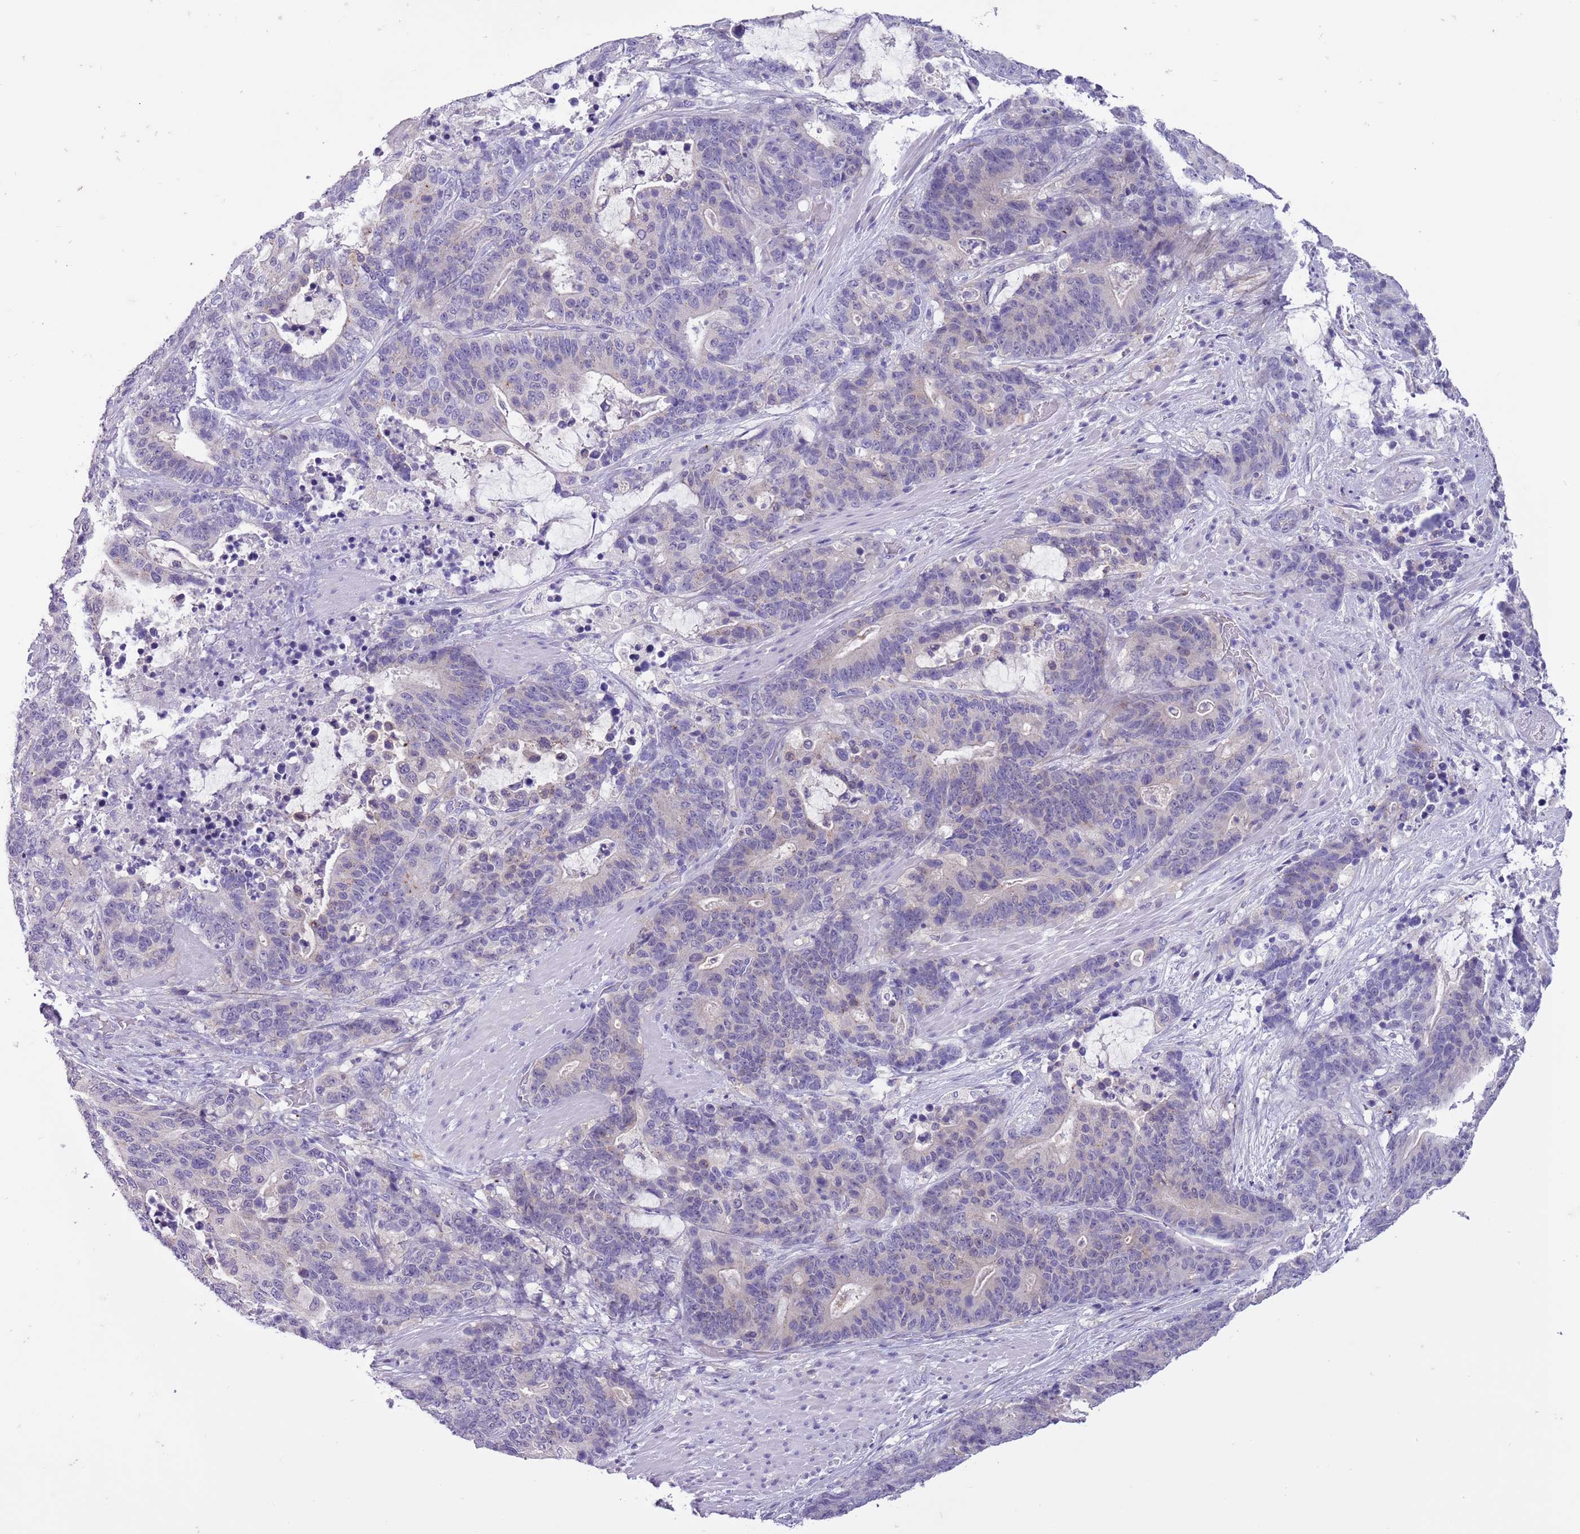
{"staining": {"intensity": "negative", "quantity": "none", "location": "none"}, "tissue": "stomach cancer", "cell_type": "Tumor cells", "image_type": "cancer", "snomed": [{"axis": "morphology", "description": "Adenocarcinoma, NOS"}, {"axis": "topography", "description": "Stomach"}], "caption": "A photomicrograph of human adenocarcinoma (stomach) is negative for staining in tumor cells.", "gene": "PFKFB2", "patient": {"sex": "female", "age": 76}}